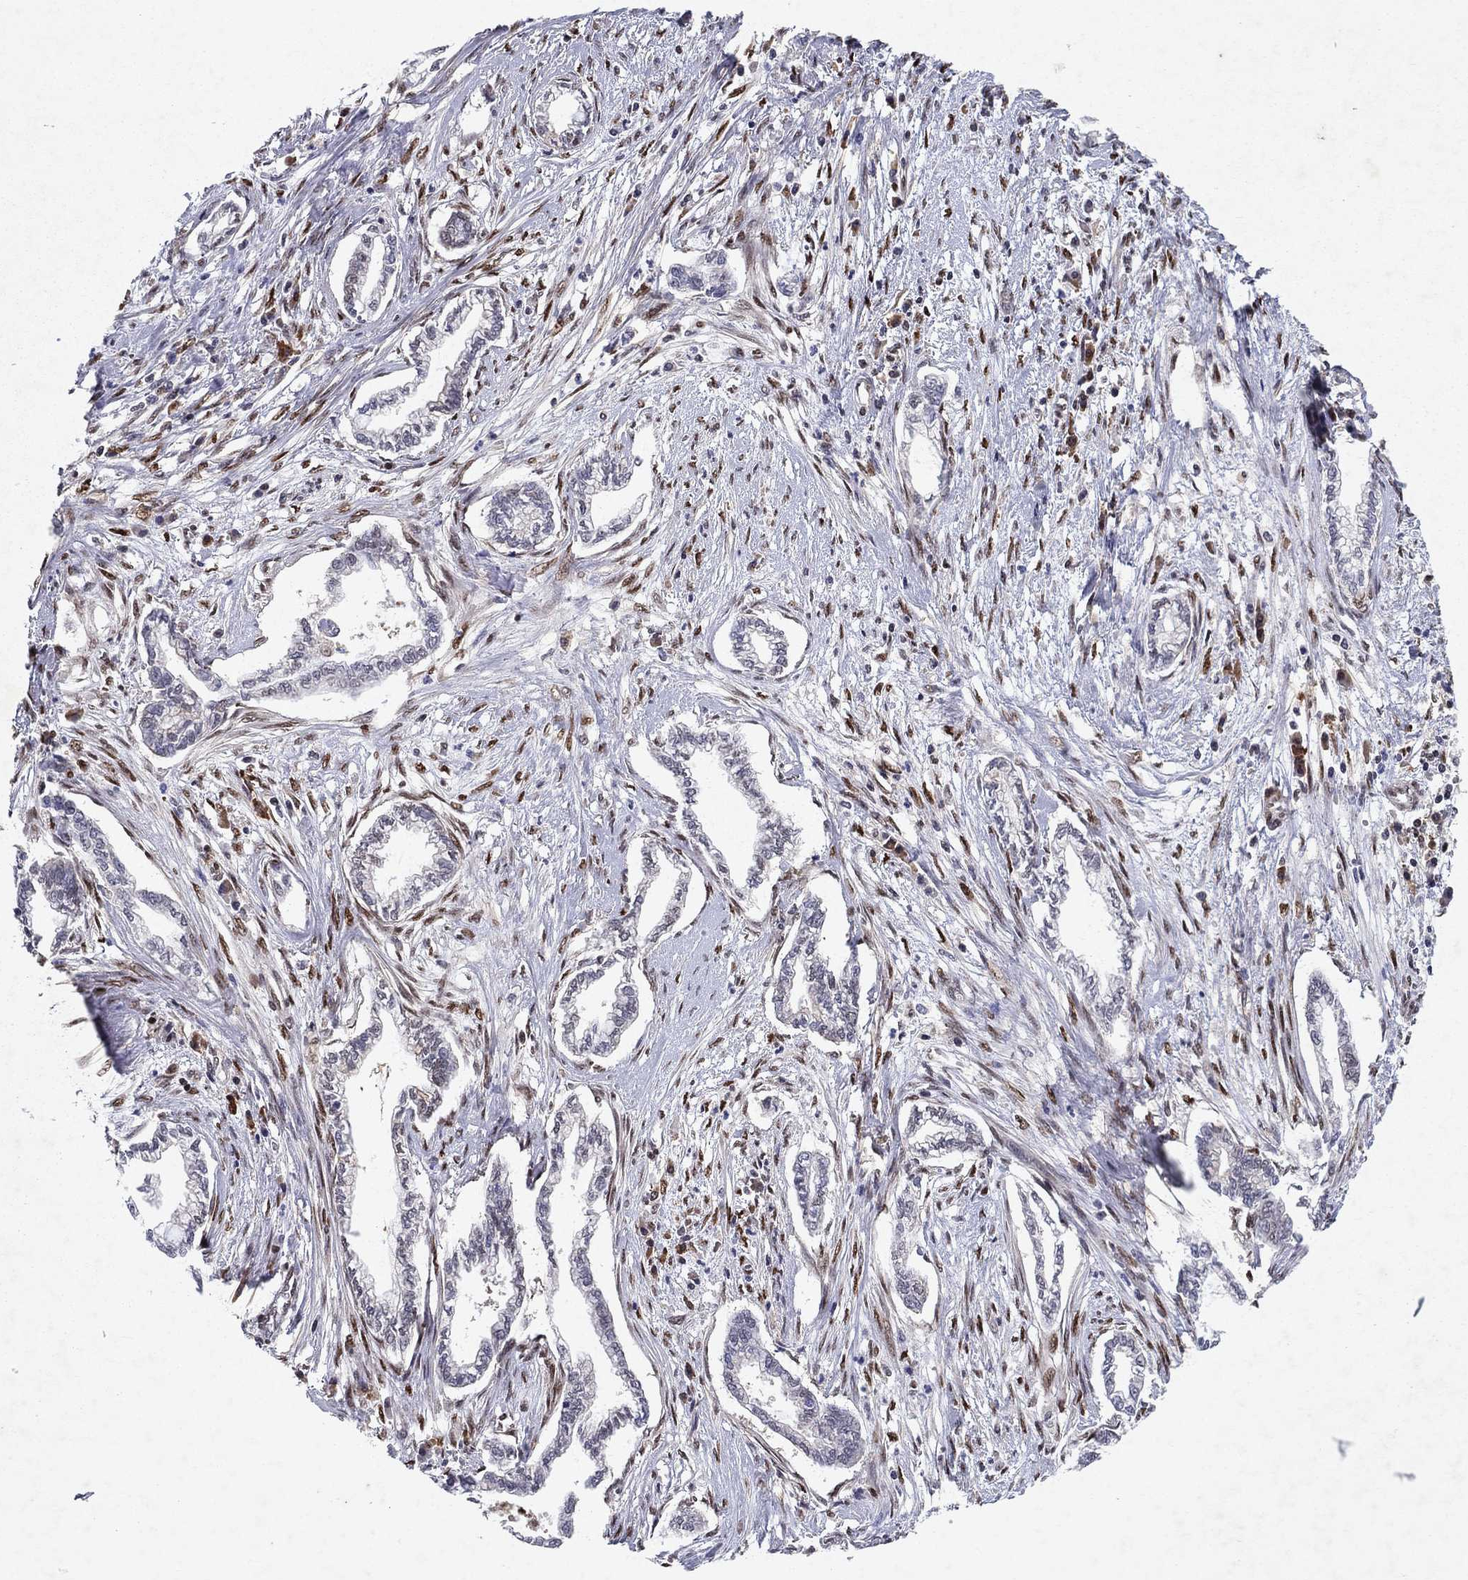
{"staining": {"intensity": "negative", "quantity": "none", "location": "none"}, "tissue": "cervical cancer", "cell_type": "Tumor cells", "image_type": "cancer", "snomed": [{"axis": "morphology", "description": "Adenocarcinoma, NOS"}, {"axis": "topography", "description": "Cervix"}], "caption": "Immunohistochemistry histopathology image of cervical cancer stained for a protein (brown), which exhibits no expression in tumor cells.", "gene": "CRTC1", "patient": {"sex": "female", "age": 62}}